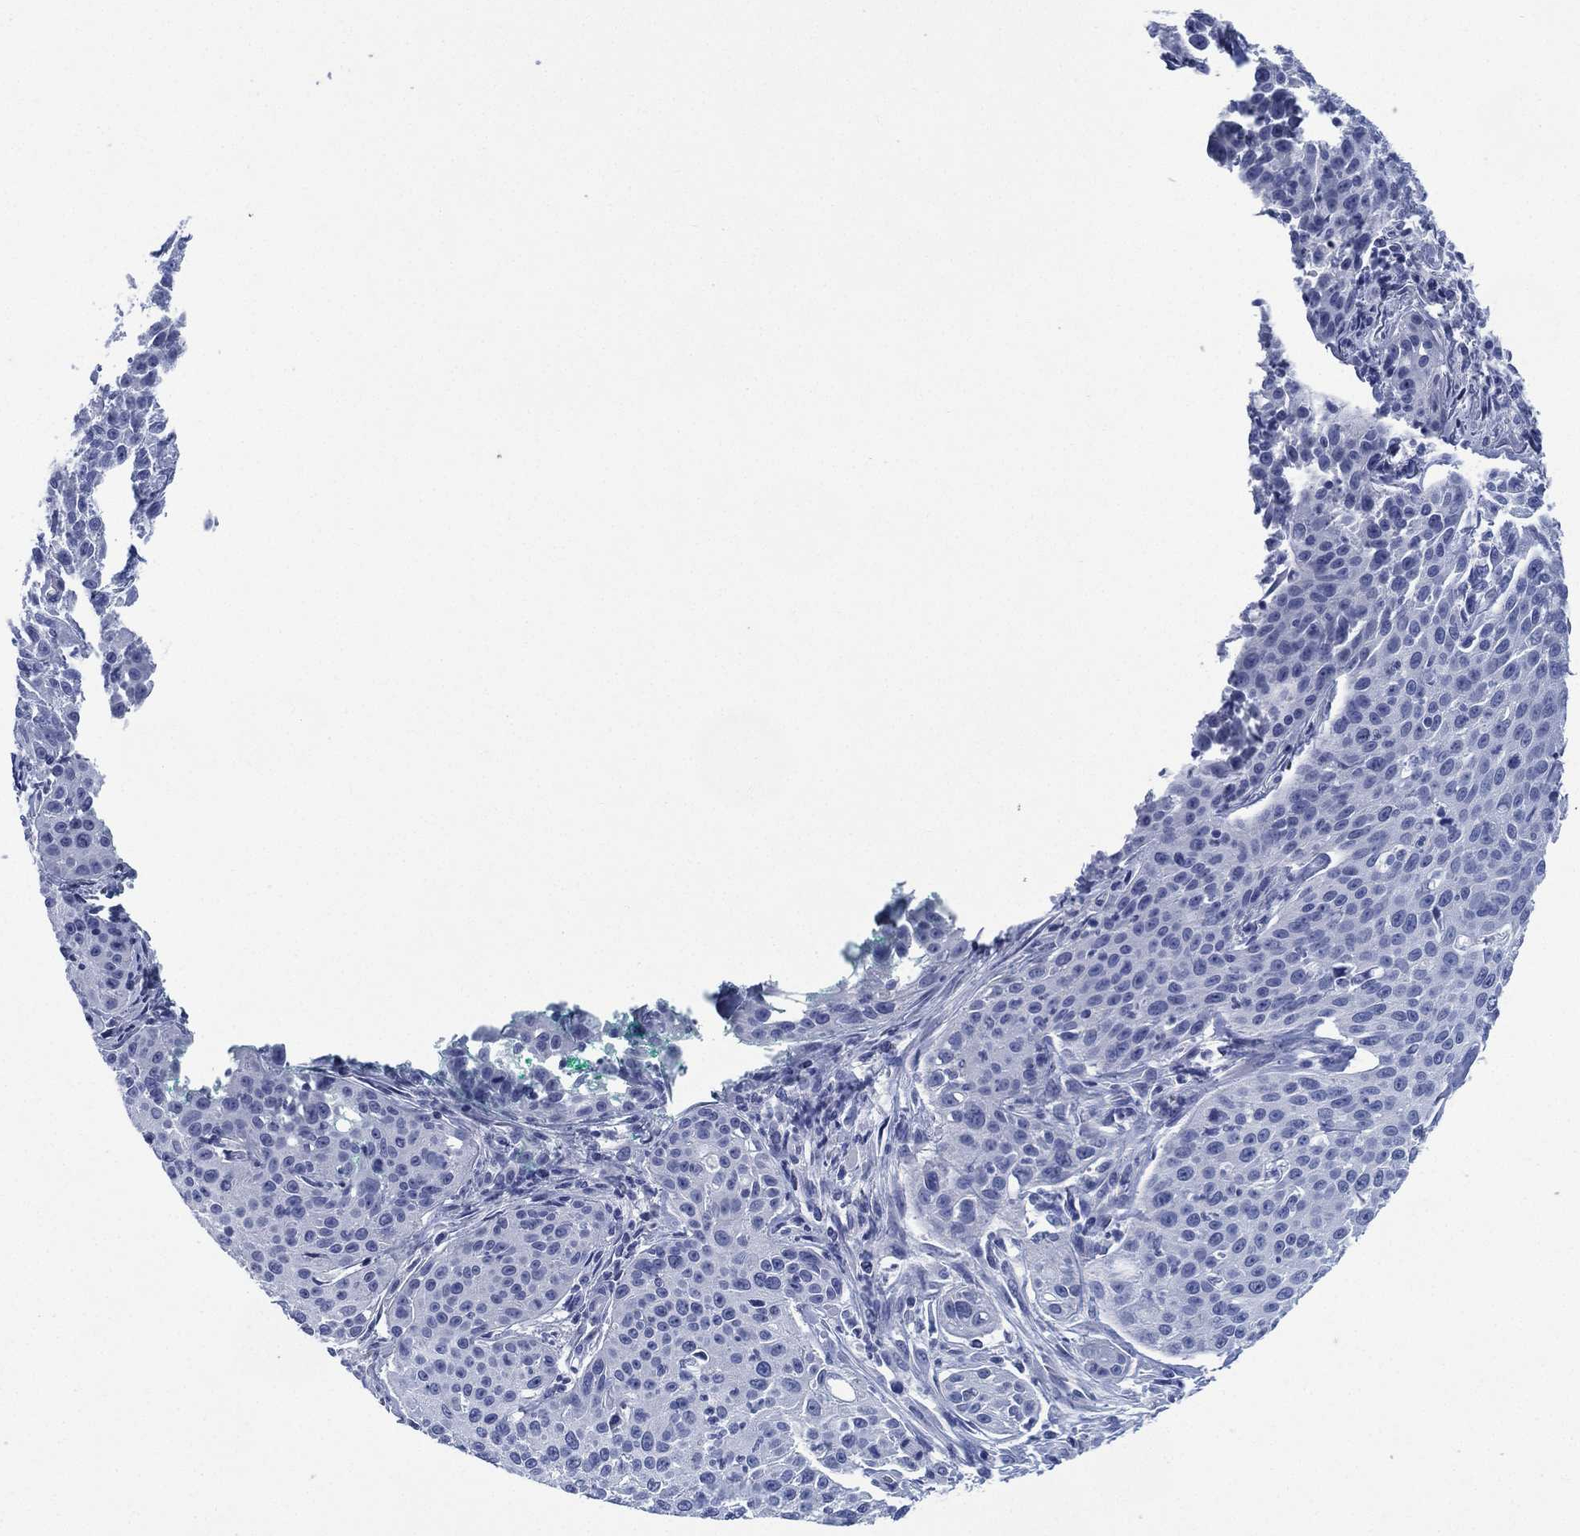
{"staining": {"intensity": "negative", "quantity": "none", "location": "none"}, "tissue": "cervical cancer", "cell_type": "Tumor cells", "image_type": "cancer", "snomed": [{"axis": "morphology", "description": "Squamous cell carcinoma, NOS"}, {"axis": "topography", "description": "Cervix"}], "caption": "A micrograph of squamous cell carcinoma (cervical) stained for a protein demonstrates no brown staining in tumor cells. (Brightfield microscopy of DAB IHC at high magnification).", "gene": "SIGLECL1", "patient": {"sex": "female", "age": 26}}